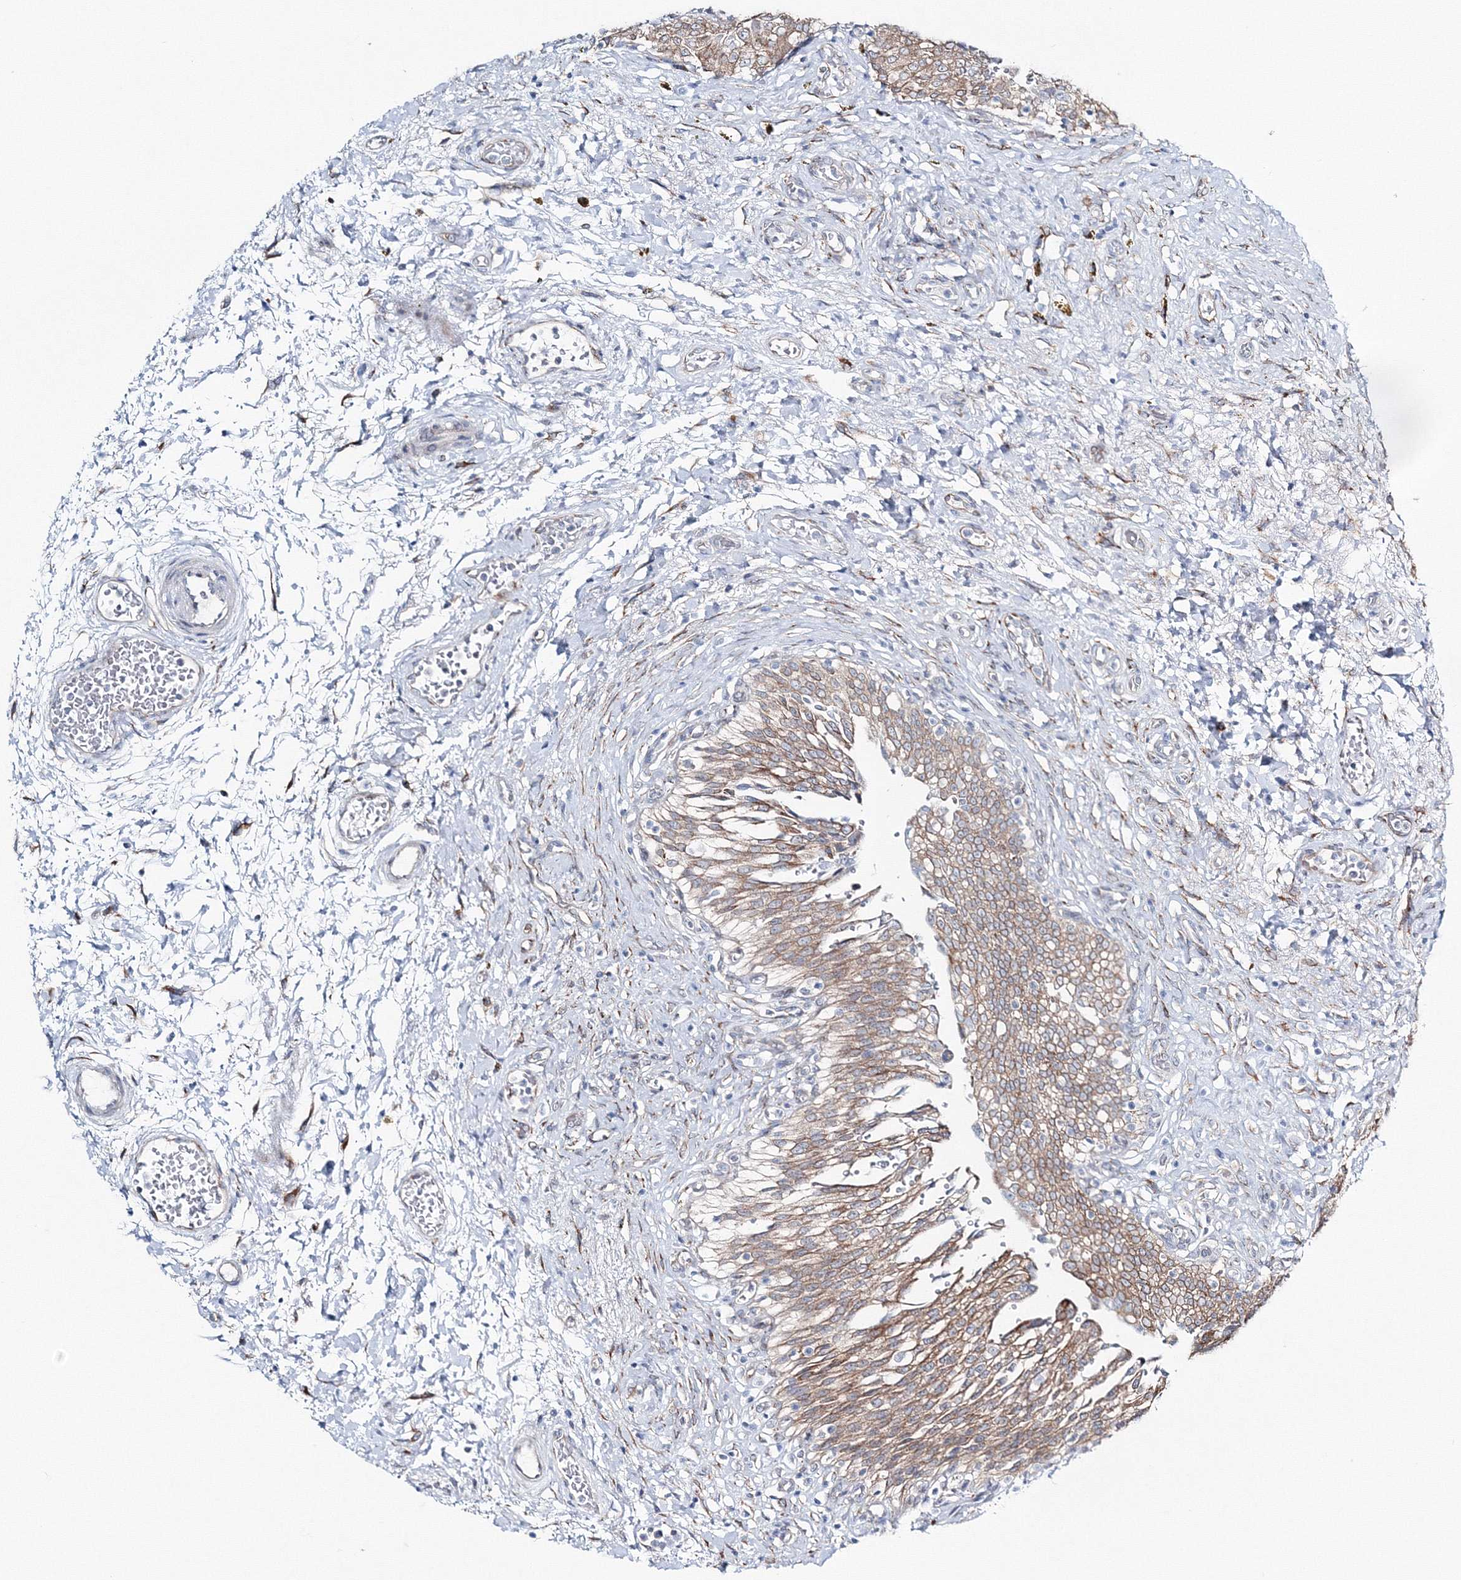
{"staining": {"intensity": "moderate", "quantity": ">75%", "location": "cytoplasmic/membranous"}, "tissue": "urinary bladder", "cell_type": "Urothelial cells", "image_type": "normal", "snomed": [{"axis": "morphology", "description": "Urothelial carcinoma, High grade"}, {"axis": "topography", "description": "Urinary bladder"}], "caption": "DAB immunohistochemical staining of normal urinary bladder exhibits moderate cytoplasmic/membranous protein staining in approximately >75% of urothelial cells.", "gene": "ENSG00000285283", "patient": {"sex": "male", "age": 46}}